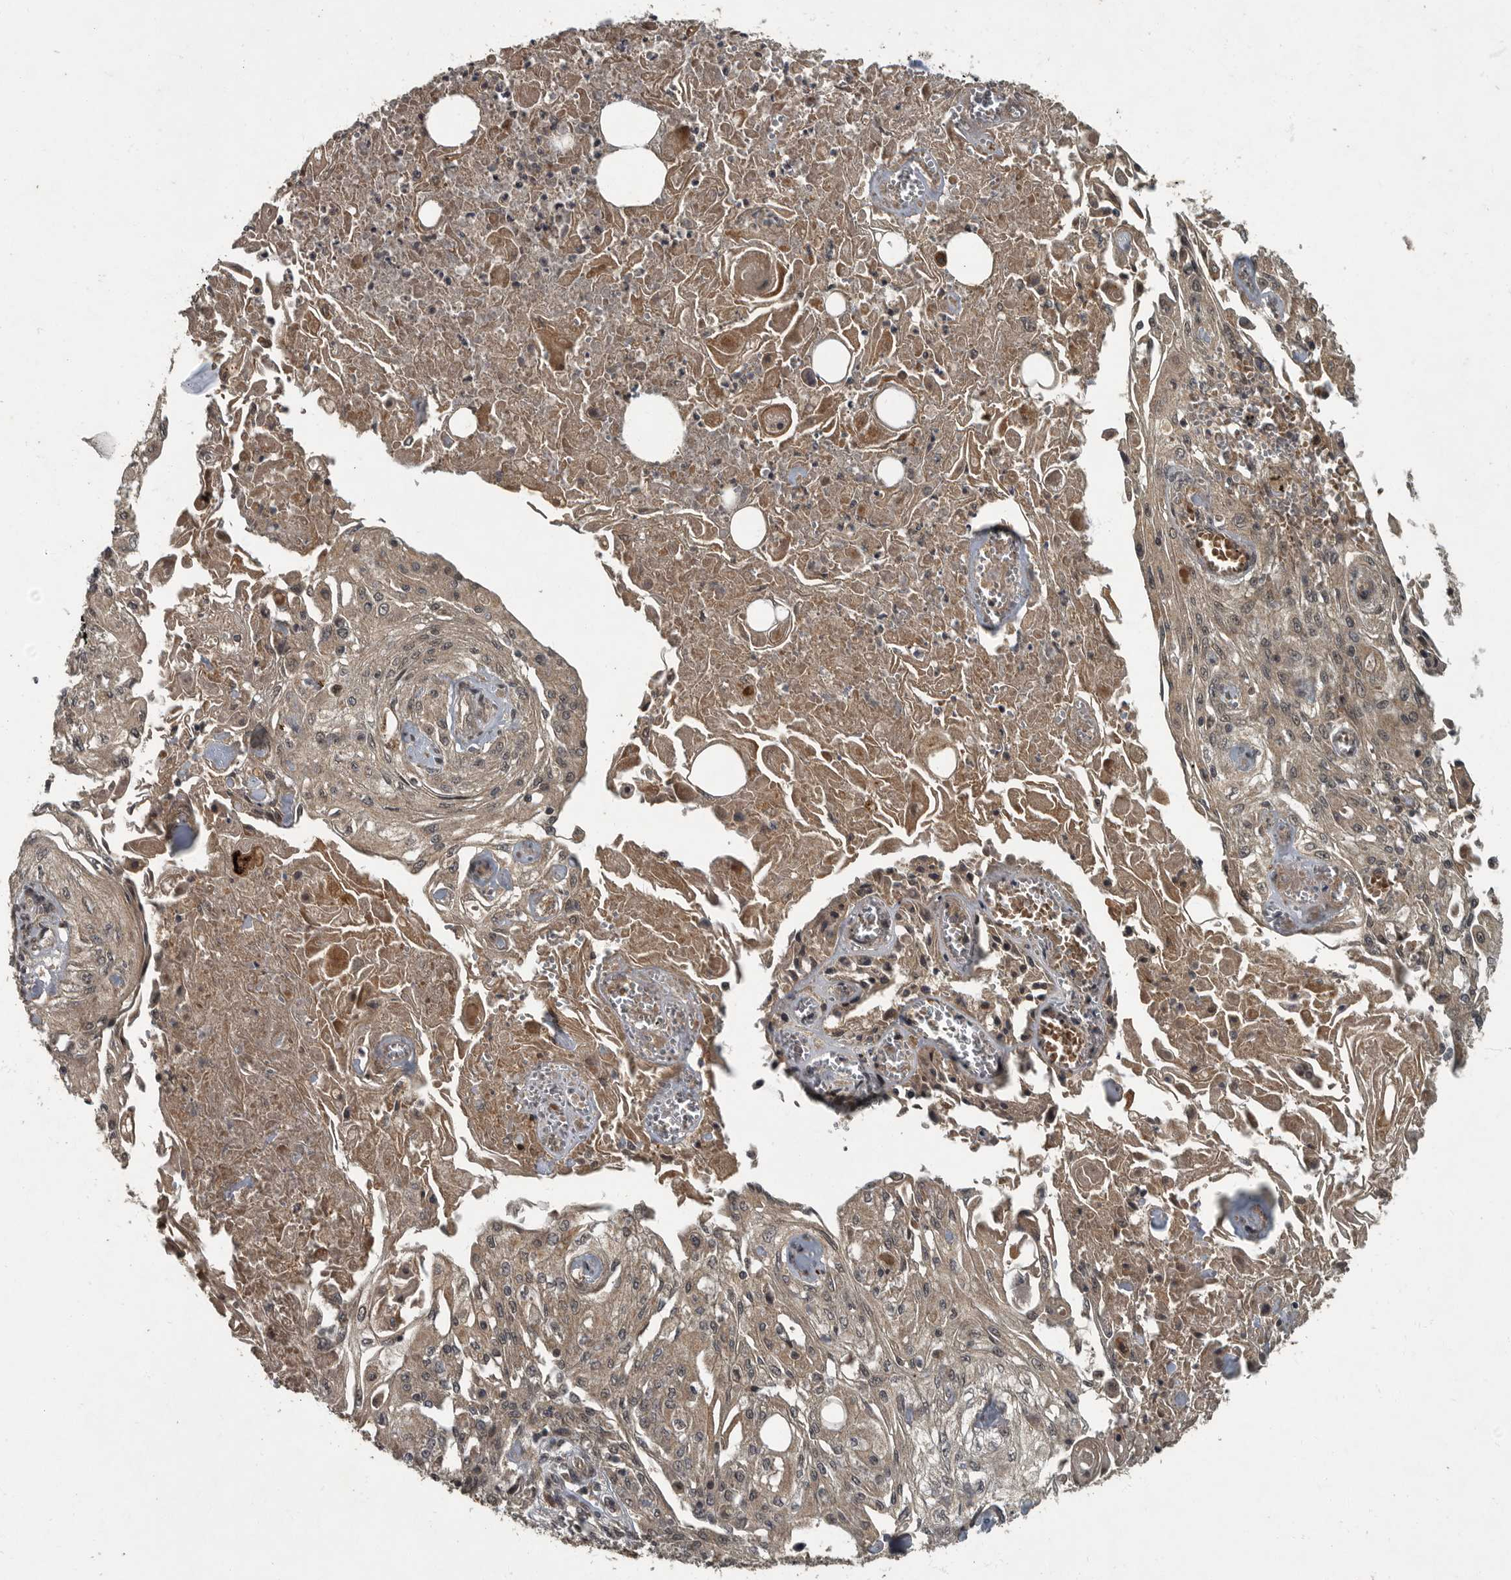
{"staining": {"intensity": "weak", "quantity": "25%-75%", "location": "cytoplasmic/membranous"}, "tissue": "skin cancer", "cell_type": "Tumor cells", "image_type": "cancer", "snomed": [{"axis": "morphology", "description": "Squamous cell carcinoma, NOS"}, {"axis": "morphology", "description": "Squamous cell carcinoma, metastatic, NOS"}, {"axis": "topography", "description": "Skin"}, {"axis": "topography", "description": "Lymph node"}], "caption": "Protein staining of squamous cell carcinoma (skin) tissue exhibits weak cytoplasmic/membranous positivity in about 25%-75% of tumor cells.", "gene": "FOXO1", "patient": {"sex": "male", "age": 75}}